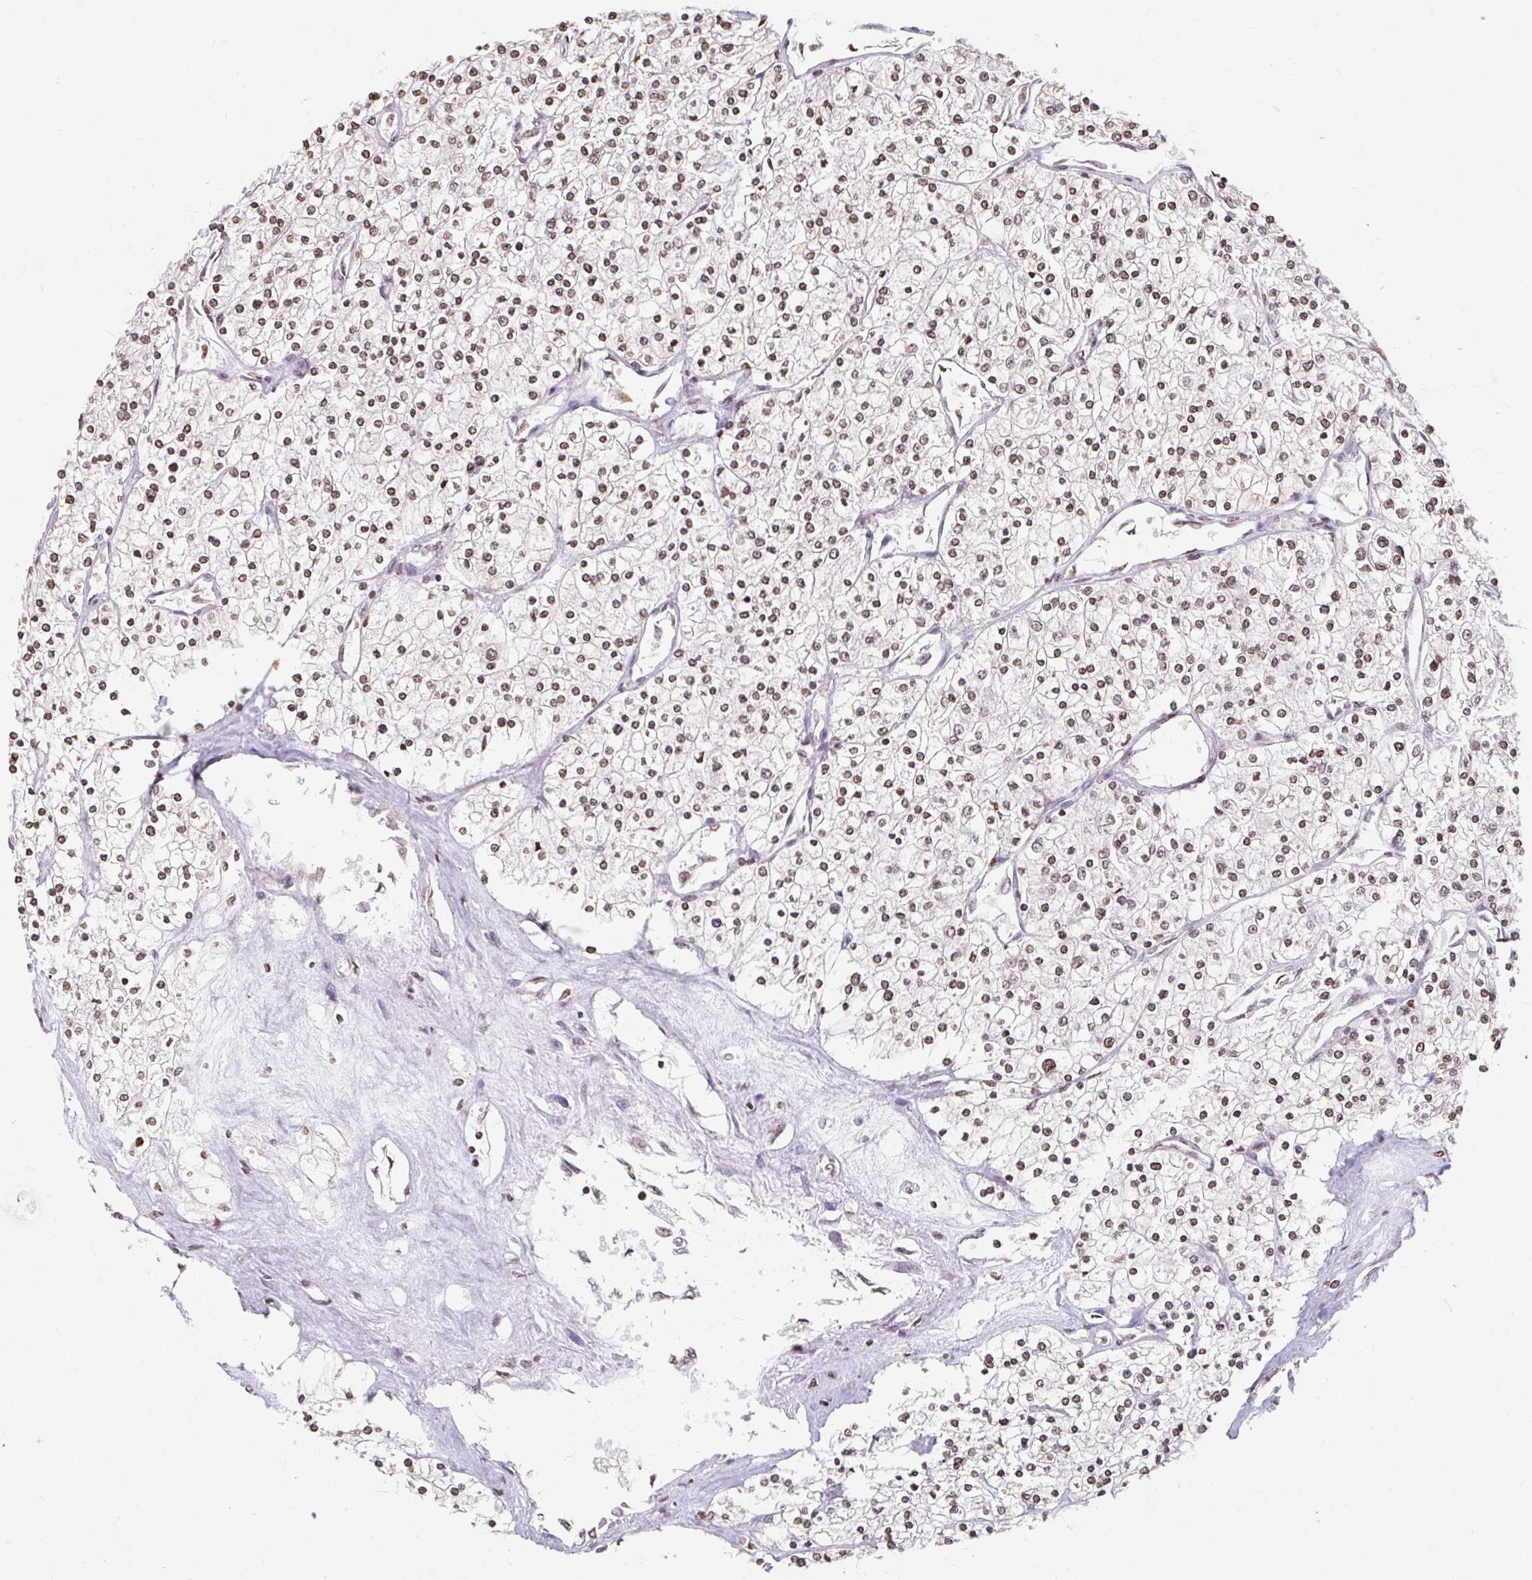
{"staining": {"intensity": "moderate", "quantity": ">75%", "location": "nuclear"}, "tissue": "renal cancer", "cell_type": "Tumor cells", "image_type": "cancer", "snomed": [{"axis": "morphology", "description": "Adenocarcinoma, NOS"}, {"axis": "topography", "description": "Kidney"}], "caption": "Moderate nuclear protein expression is present in about >75% of tumor cells in renal adenocarcinoma. The staining was performed using DAB (3,3'-diaminobenzidine), with brown indicating positive protein expression. Nuclei are stained blue with hematoxylin.", "gene": "ORC3", "patient": {"sex": "male", "age": 80}}